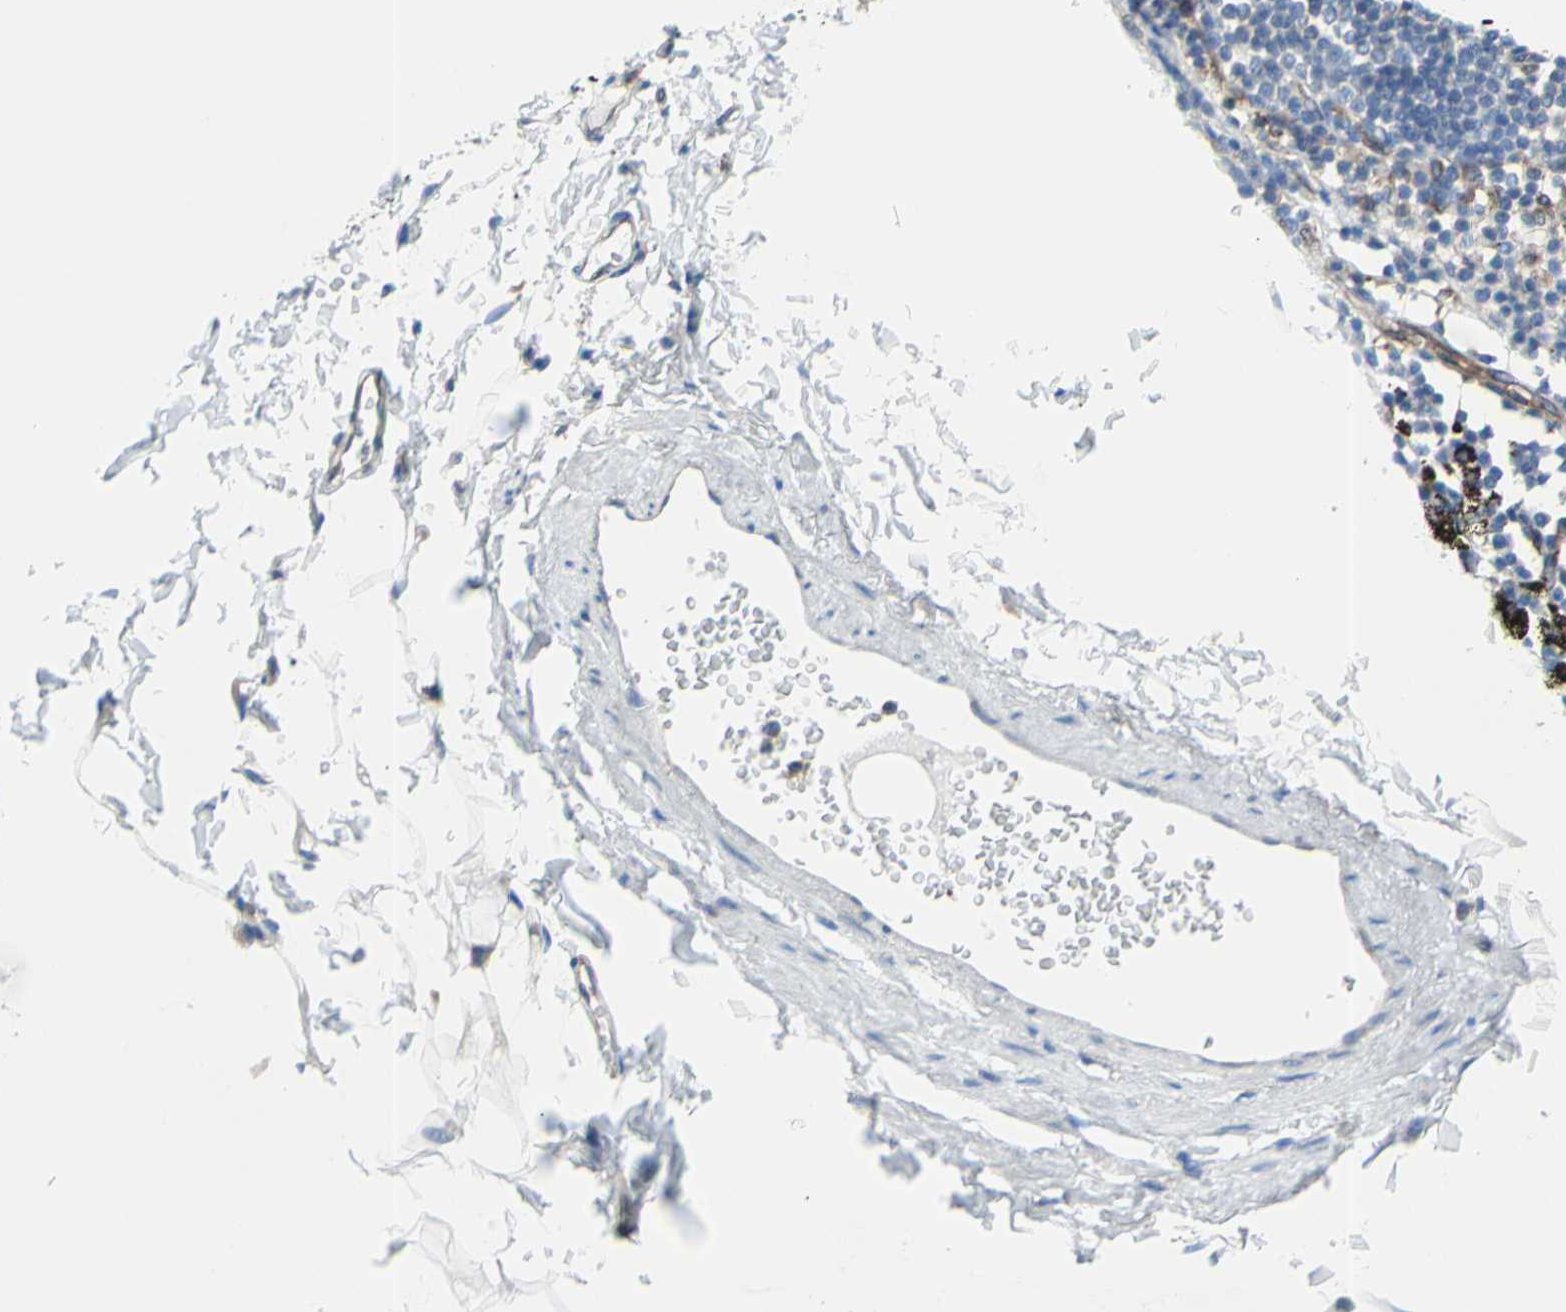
{"staining": {"intensity": "negative", "quantity": "none", "location": "none"}, "tissue": "adipose tissue", "cell_type": "Adipocytes", "image_type": "normal", "snomed": [{"axis": "morphology", "description": "Normal tissue, NOS"}, {"axis": "topography", "description": "Cartilage tissue"}, {"axis": "topography", "description": "Bronchus"}], "caption": "Immunohistochemical staining of normal adipose tissue shows no significant staining in adipocytes.", "gene": "MGST2", "patient": {"sex": "female", "age": 73}}